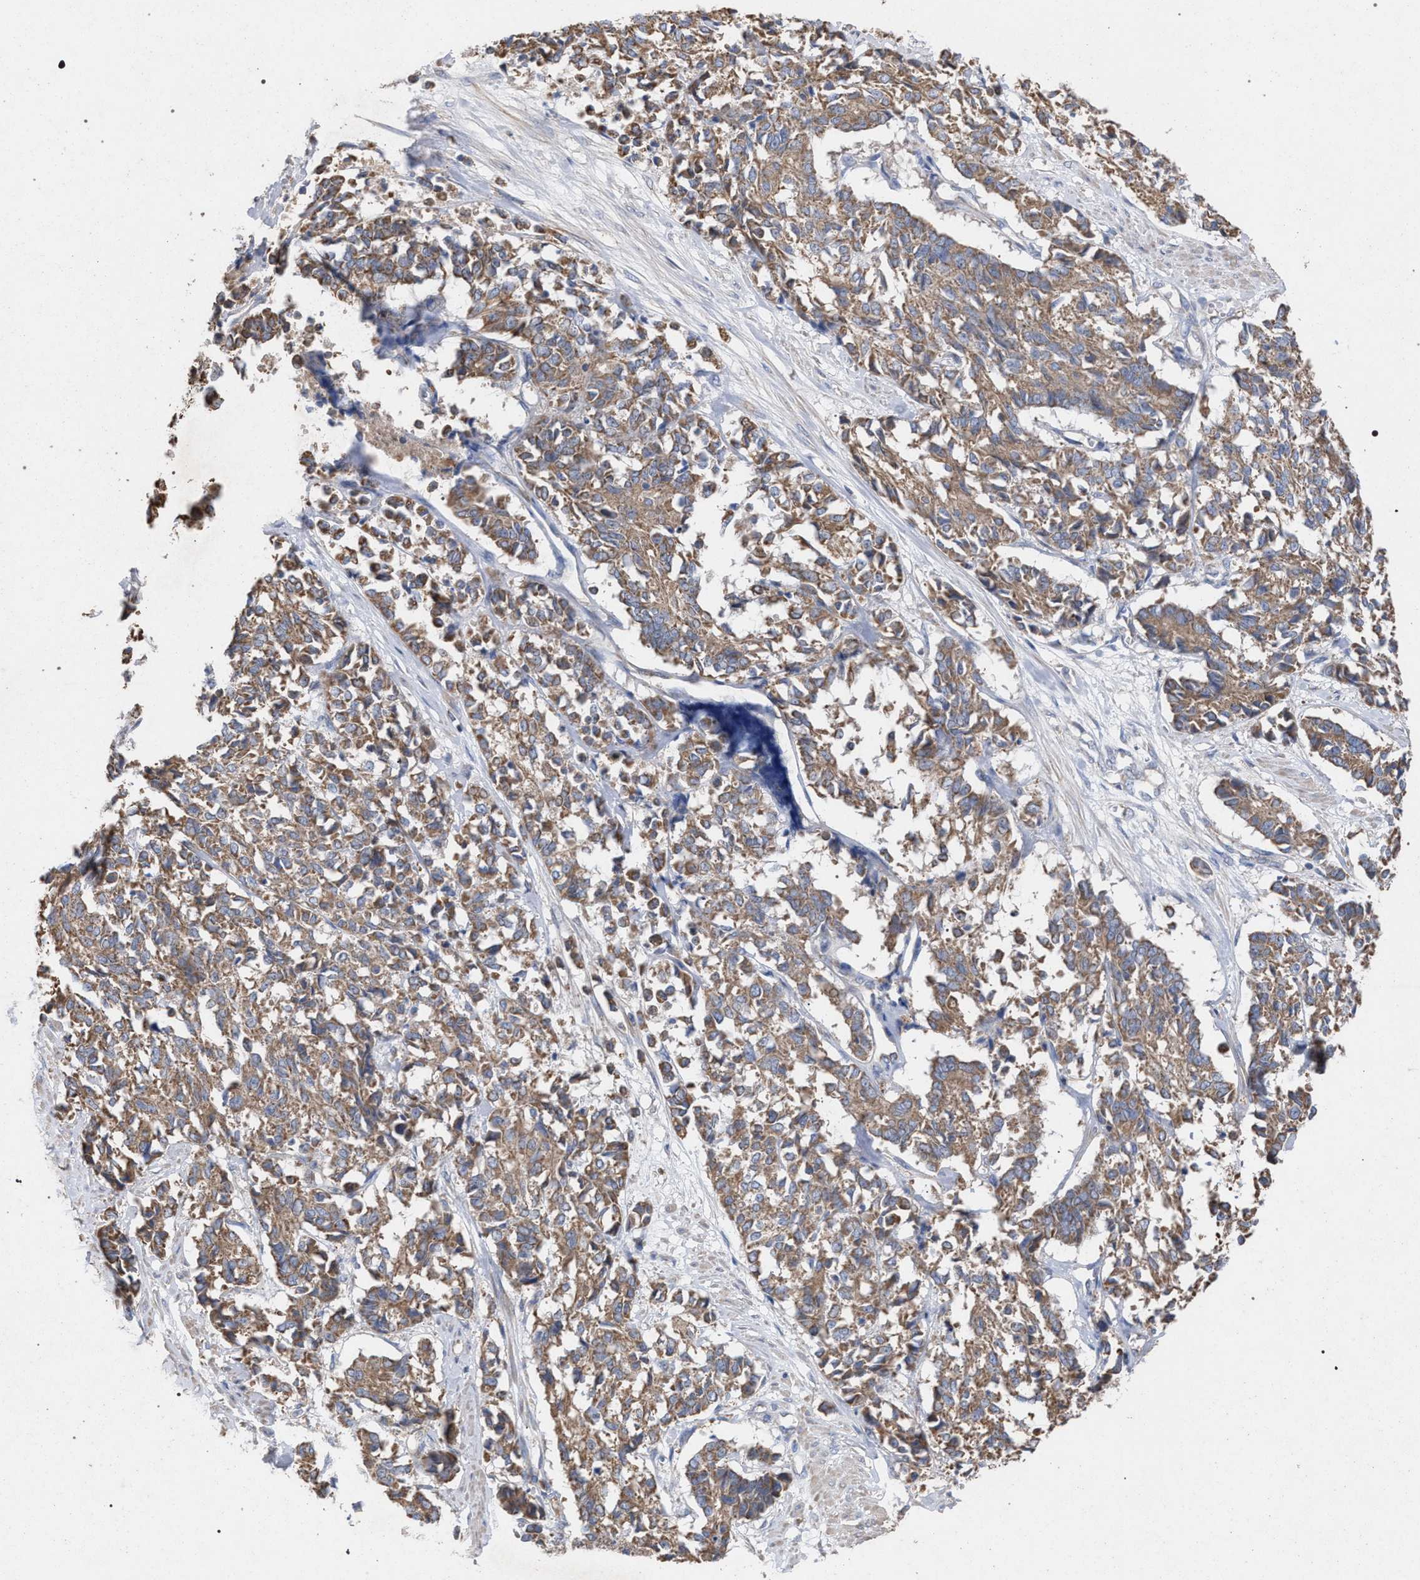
{"staining": {"intensity": "moderate", "quantity": ">75%", "location": "cytoplasmic/membranous"}, "tissue": "cervical cancer", "cell_type": "Tumor cells", "image_type": "cancer", "snomed": [{"axis": "morphology", "description": "Squamous cell carcinoma, NOS"}, {"axis": "topography", "description": "Cervix"}], "caption": "Squamous cell carcinoma (cervical) stained with IHC shows moderate cytoplasmic/membranous expression in about >75% of tumor cells.", "gene": "BCL2L12", "patient": {"sex": "female", "age": 35}}